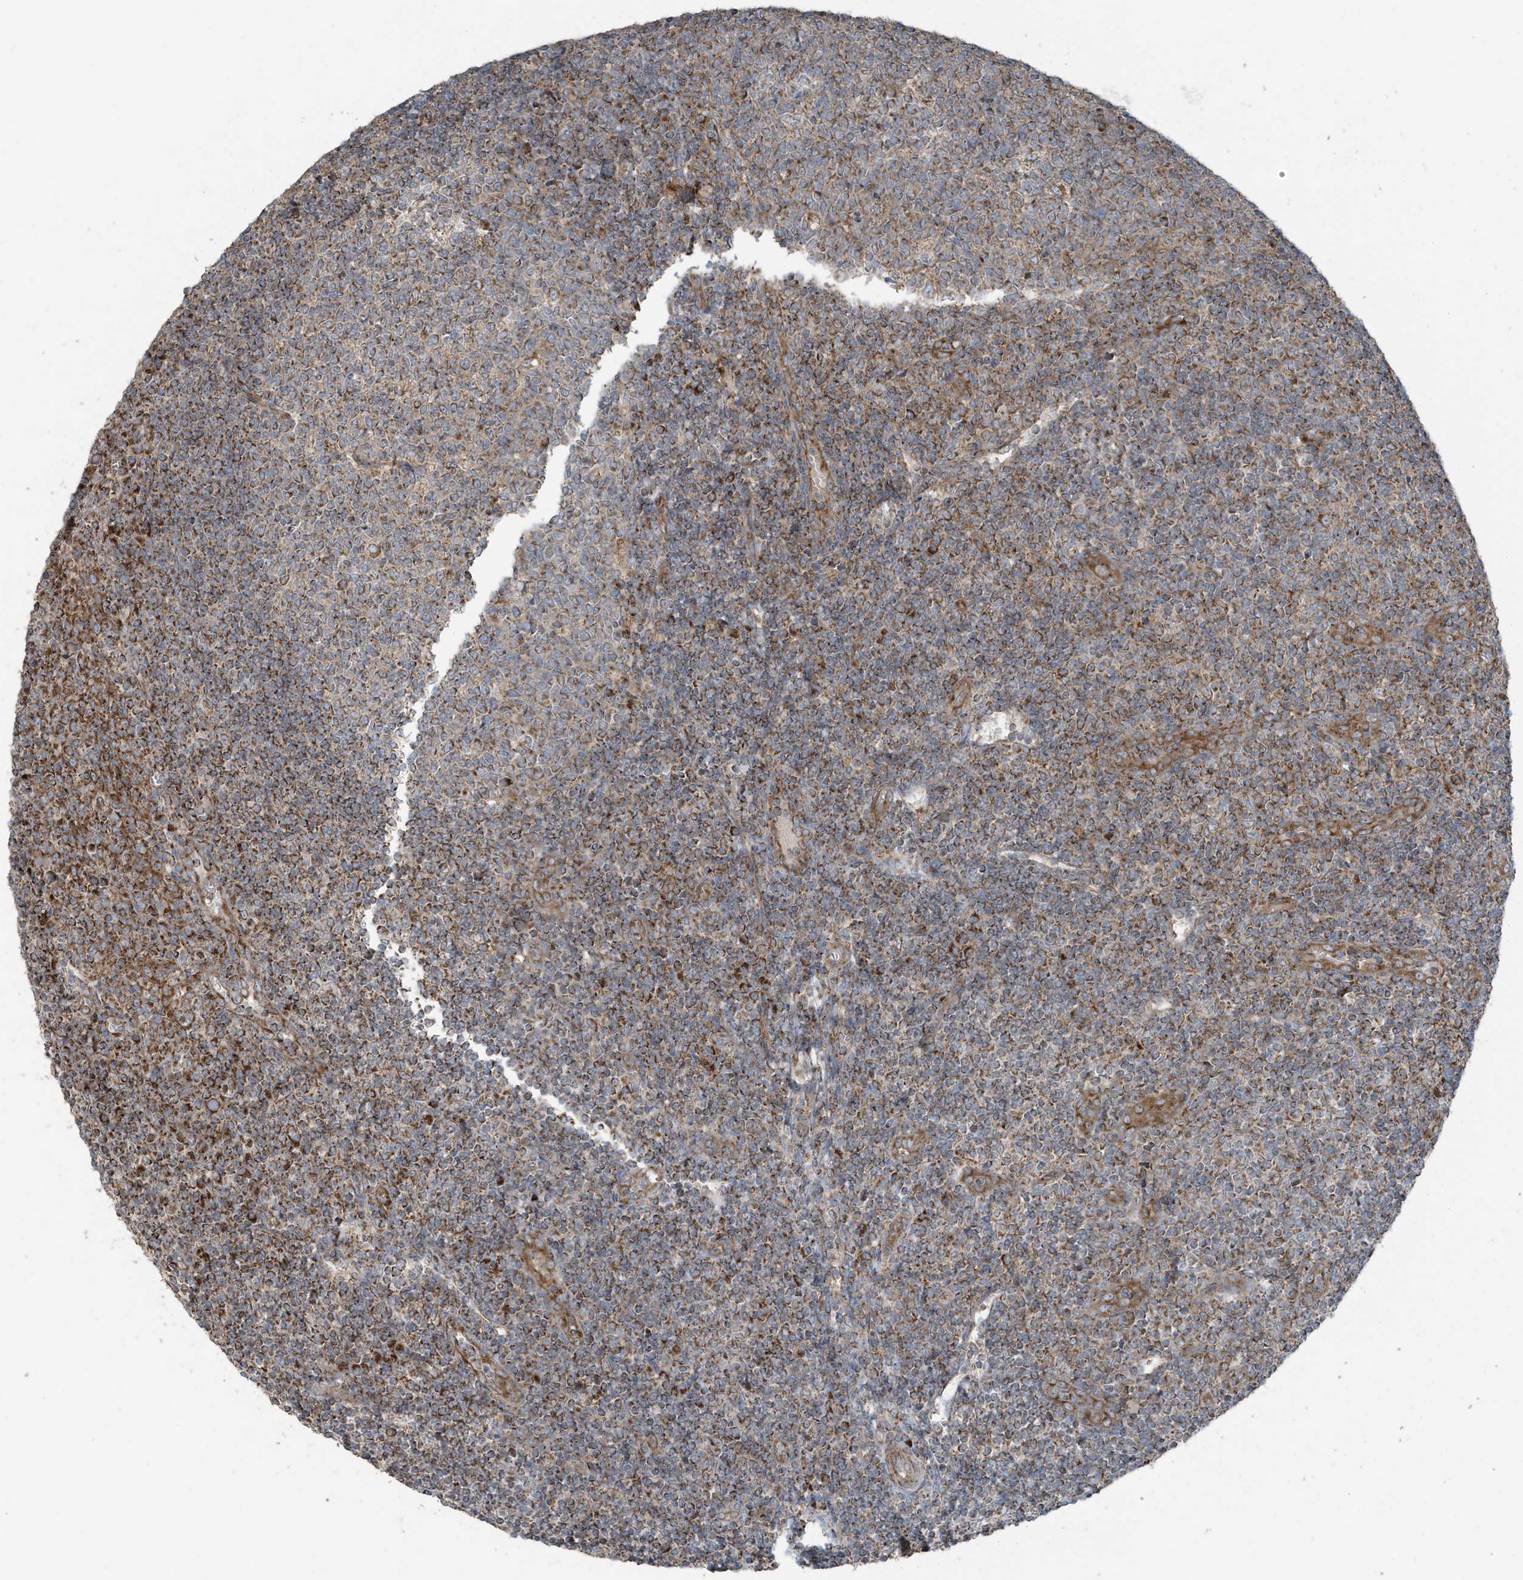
{"staining": {"intensity": "moderate", "quantity": "25%-75%", "location": "cytoplasmic/membranous"}, "tissue": "tonsil", "cell_type": "Germinal center cells", "image_type": "normal", "snomed": [{"axis": "morphology", "description": "Normal tissue, NOS"}, {"axis": "topography", "description": "Tonsil"}], "caption": "A histopathology image of human tonsil stained for a protein shows moderate cytoplasmic/membranous brown staining in germinal center cells.", "gene": "GOLGA4", "patient": {"sex": "female", "age": 19}}